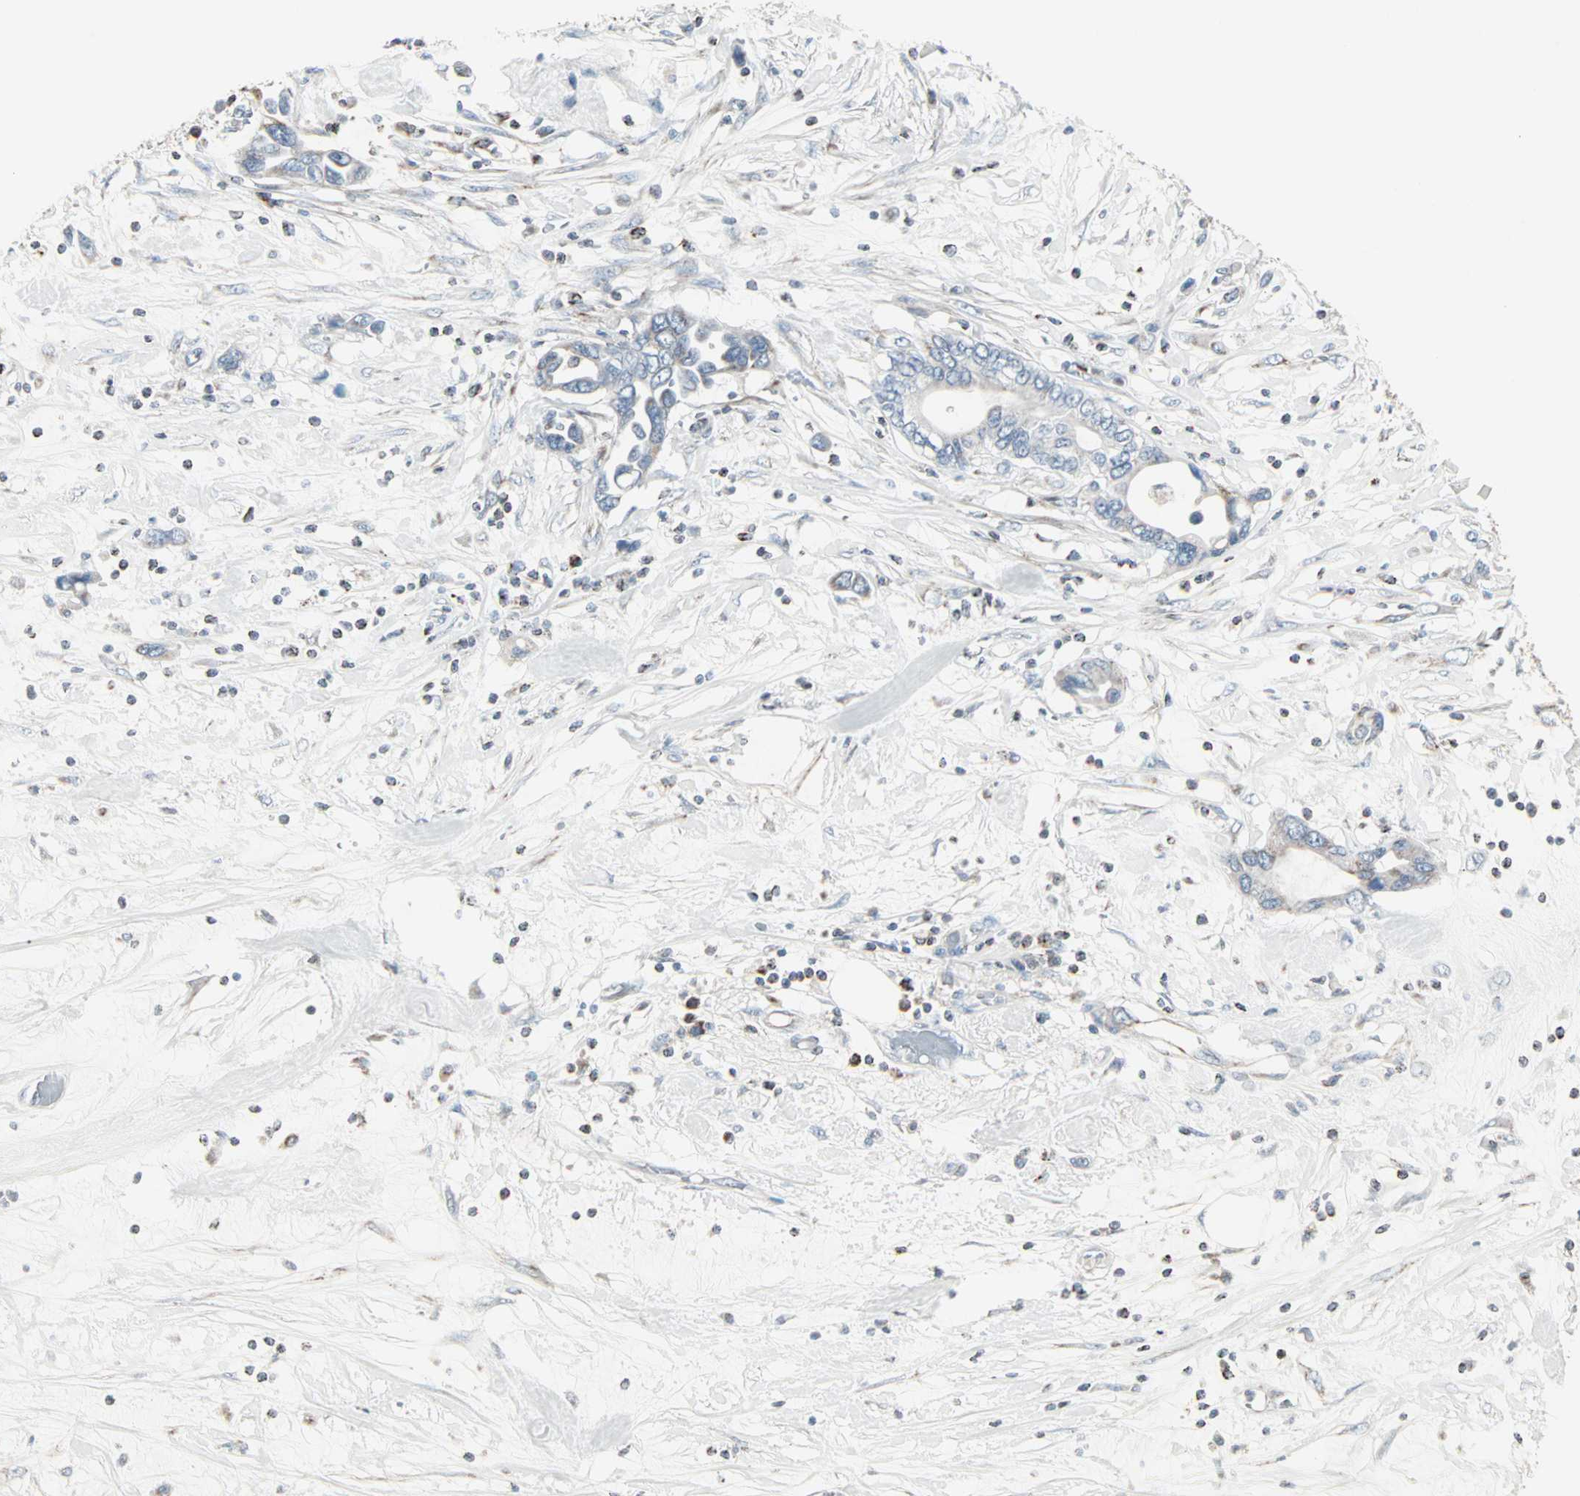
{"staining": {"intensity": "weak", "quantity": "<25%", "location": "cytoplasmic/membranous"}, "tissue": "pancreatic cancer", "cell_type": "Tumor cells", "image_type": "cancer", "snomed": [{"axis": "morphology", "description": "Adenocarcinoma, NOS"}, {"axis": "topography", "description": "Pancreas"}], "caption": "There is no significant staining in tumor cells of pancreatic adenocarcinoma.", "gene": "IDH2", "patient": {"sex": "female", "age": 57}}